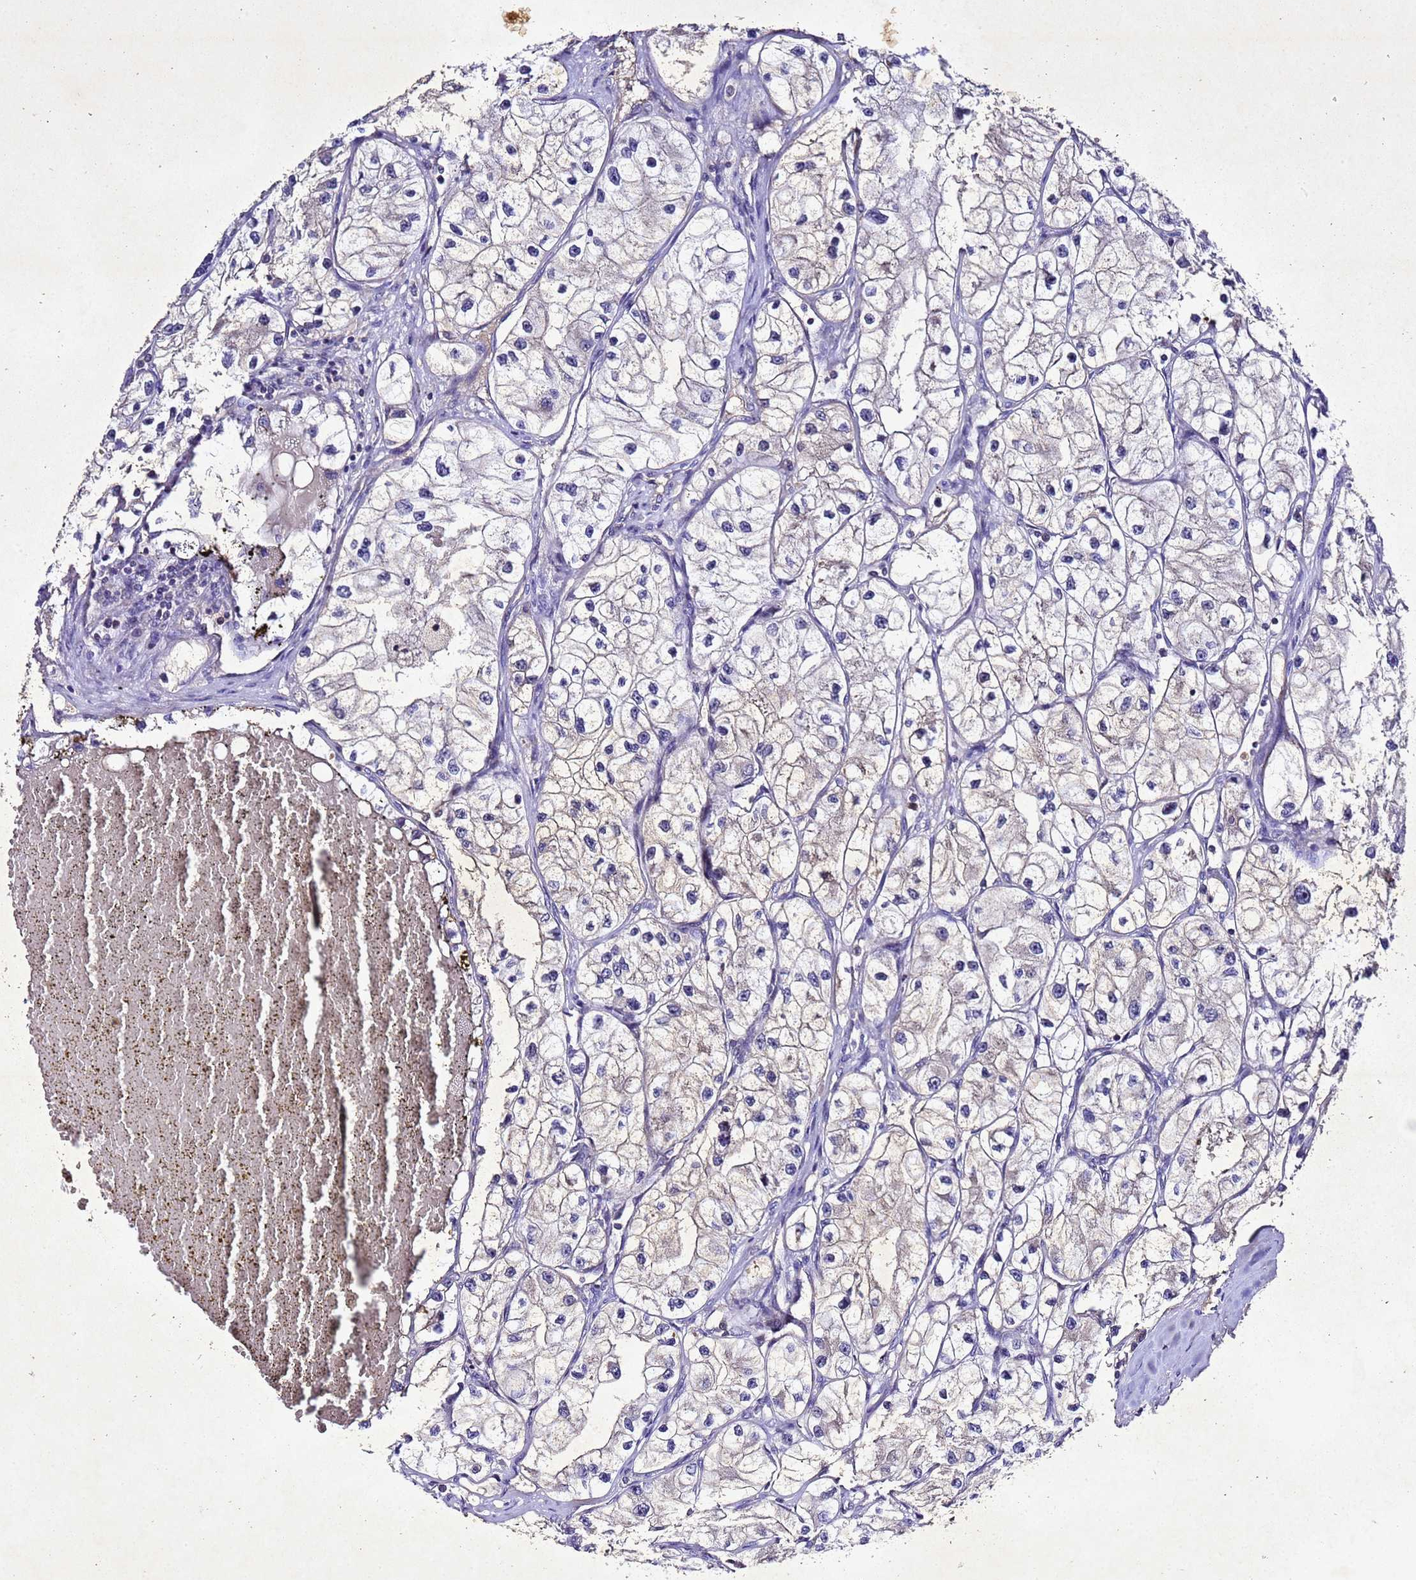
{"staining": {"intensity": "negative", "quantity": "none", "location": "none"}, "tissue": "renal cancer", "cell_type": "Tumor cells", "image_type": "cancer", "snomed": [{"axis": "morphology", "description": "Adenocarcinoma, NOS"}, {"axis": "topography", "description": "Kidney"}], "caption": "An IHC photomicrograph of renal cancer (adenocarcinoma) is shown. There is no staining in tumor cells of renal cancer (adenocarcinoma).", "gene": "SV2B", "patient": {"sex": "female", "age": 57}}